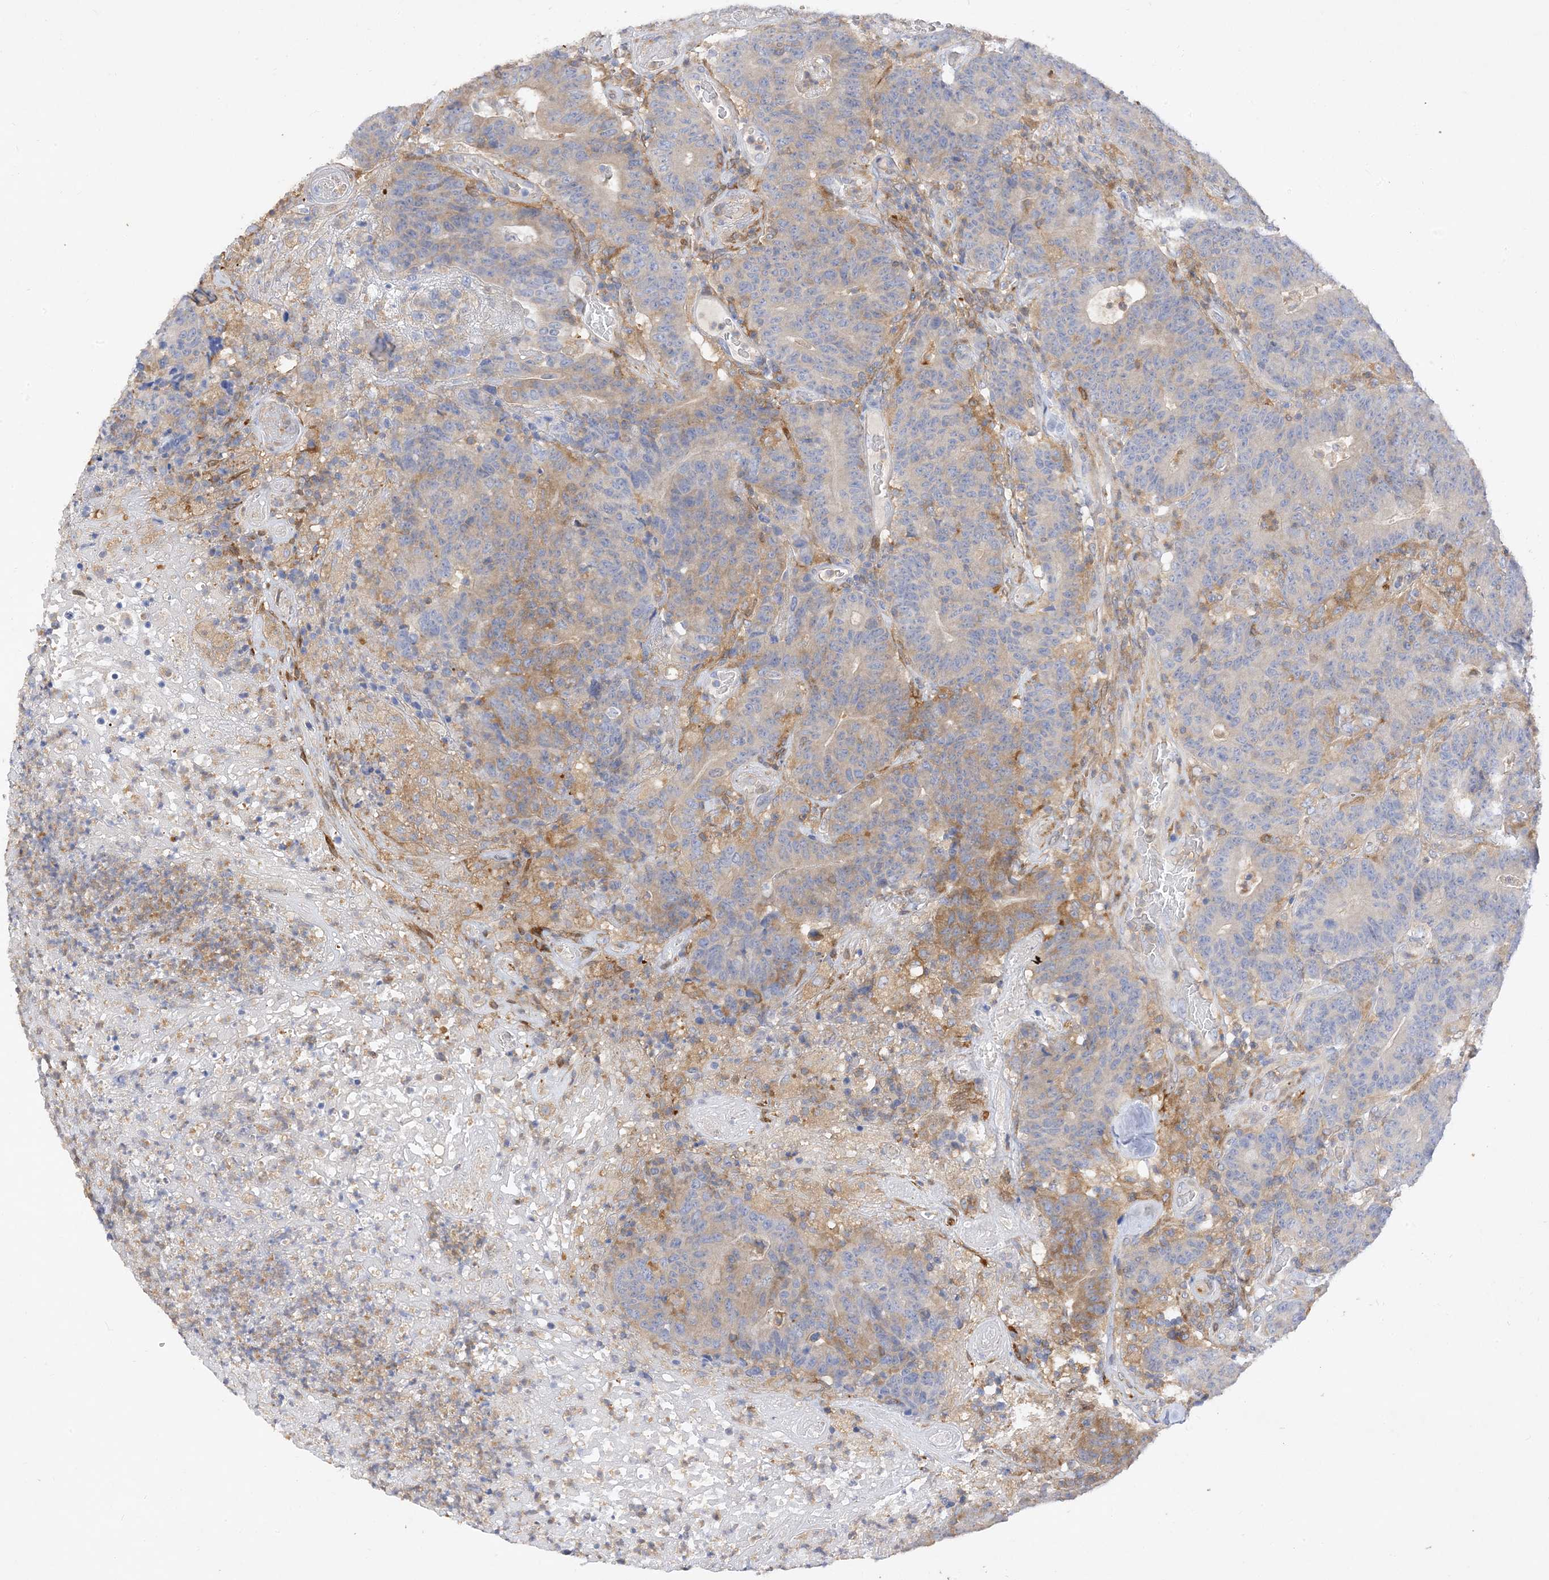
{"staining": {"intensity": "moderate", "quantity": "<25%", "location": "cytoplasmic/membranous"}, "tissue": "colorectal cancer", "cell_type": "Tumor cells", "image_type": "cancer", "snomed": [{"axis": "morphology", "description": "Normal tissue, NOS"}, {"axis": "morphology", "description": "Adenocarcinoma, NOS"}, {"axis": "topography", "description": "Colon"}], "caption": "Tumor cells display low levels of moderate cytoplasmic/membranous positivity in about <25% of cells in colorectal adenocarcinoma.", "gene": "ARV1", "patient": {"sex": "female", "age": 75}}